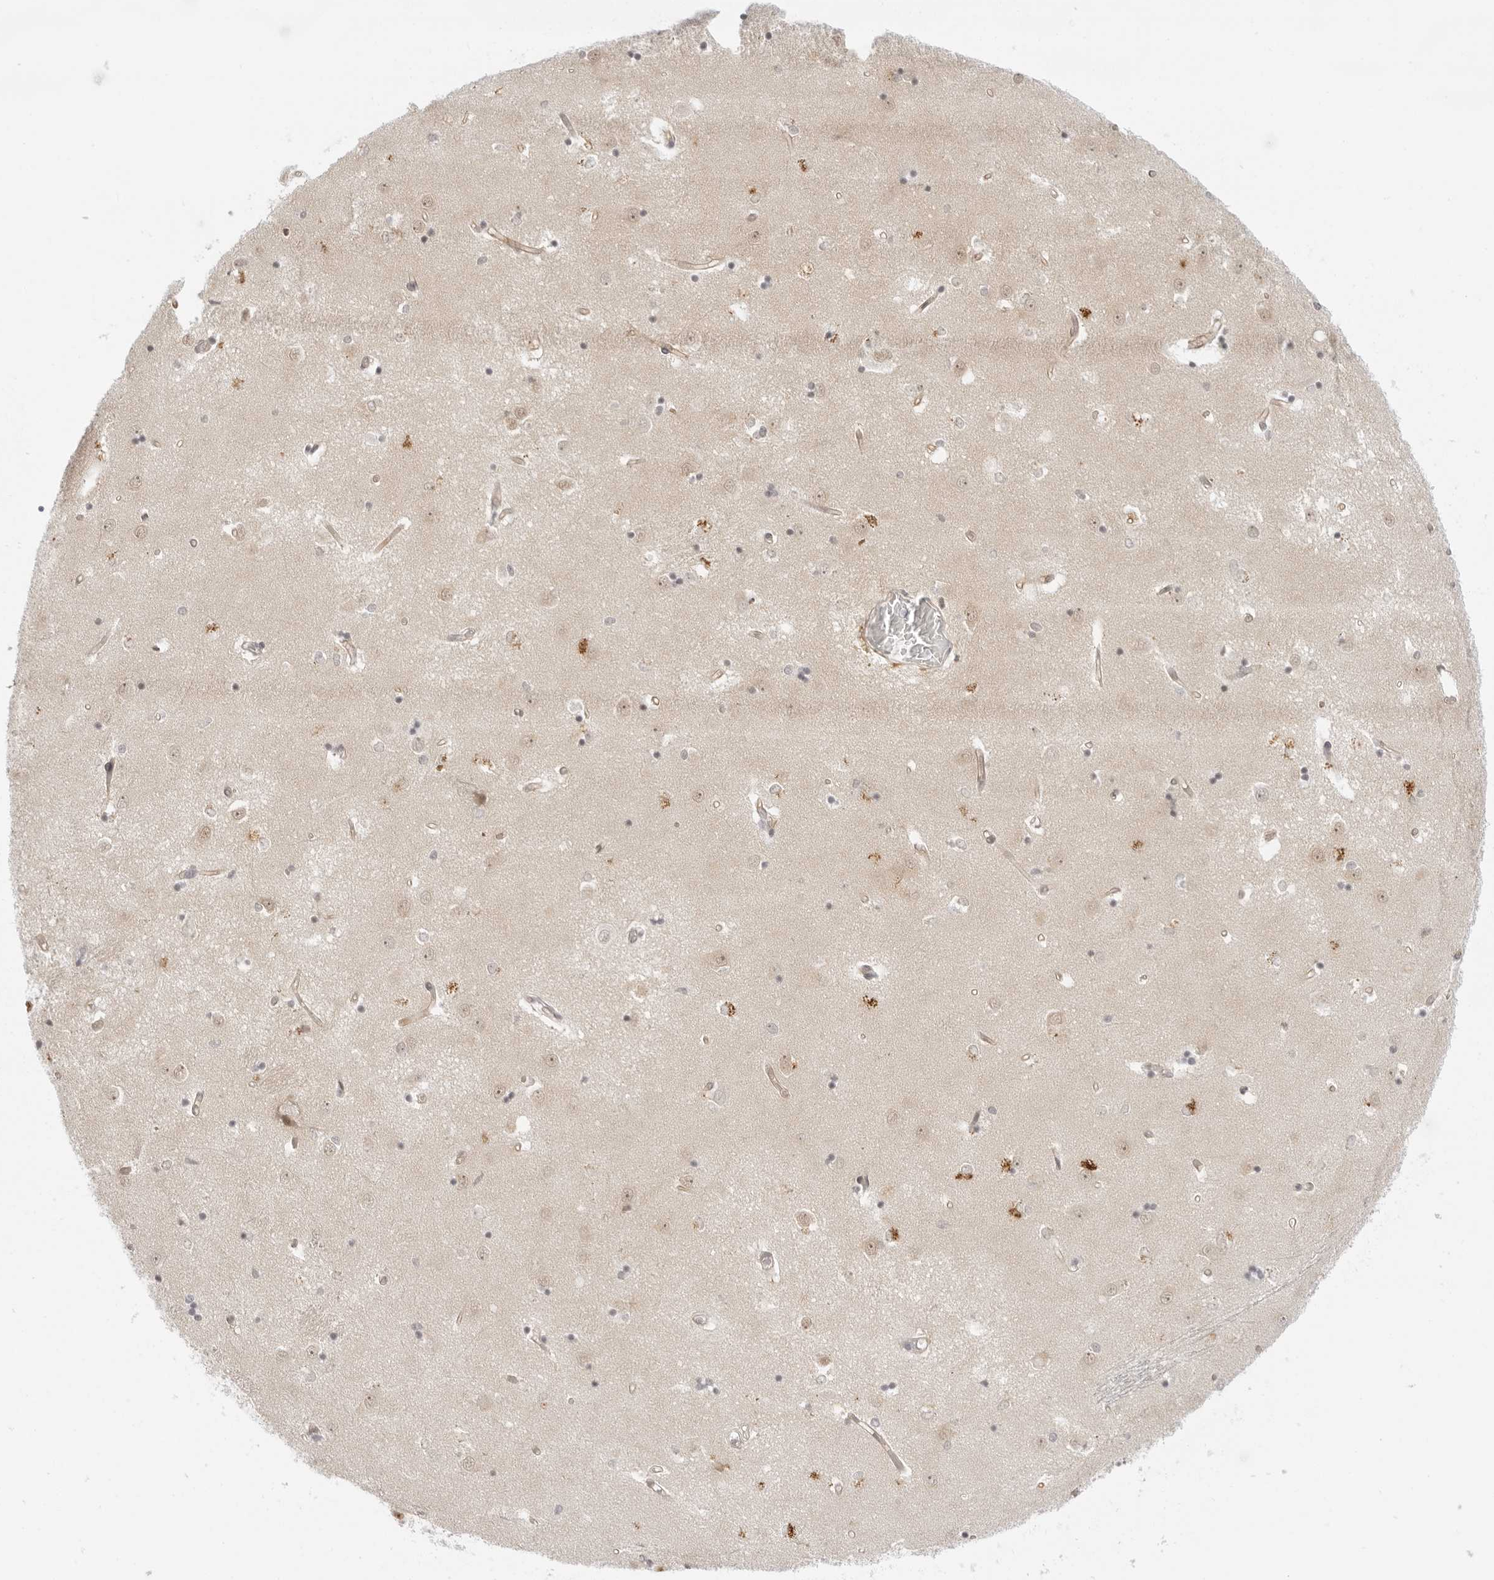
{"staining": {"intensity": "weak", "quantity": "25%-75%", "location": "cytoplasmic/membranous,nuclear"}, "tissue": "caudate", "cell_type": "Glial cells", "image_type": "normal", "snomed": [{"axis": "morphology", "description": "Normal tissue, NOS"}, {"axis": "topography", "description": "Lateral ventricle wall"}], "caption": "Unremarkable caudate exhibits weak cytoplasmic/membranous,nuclear positivity in about 25%-75% of glial cells.", "gene": "MED18", "patient": {"sex": "male", "age": 45}}